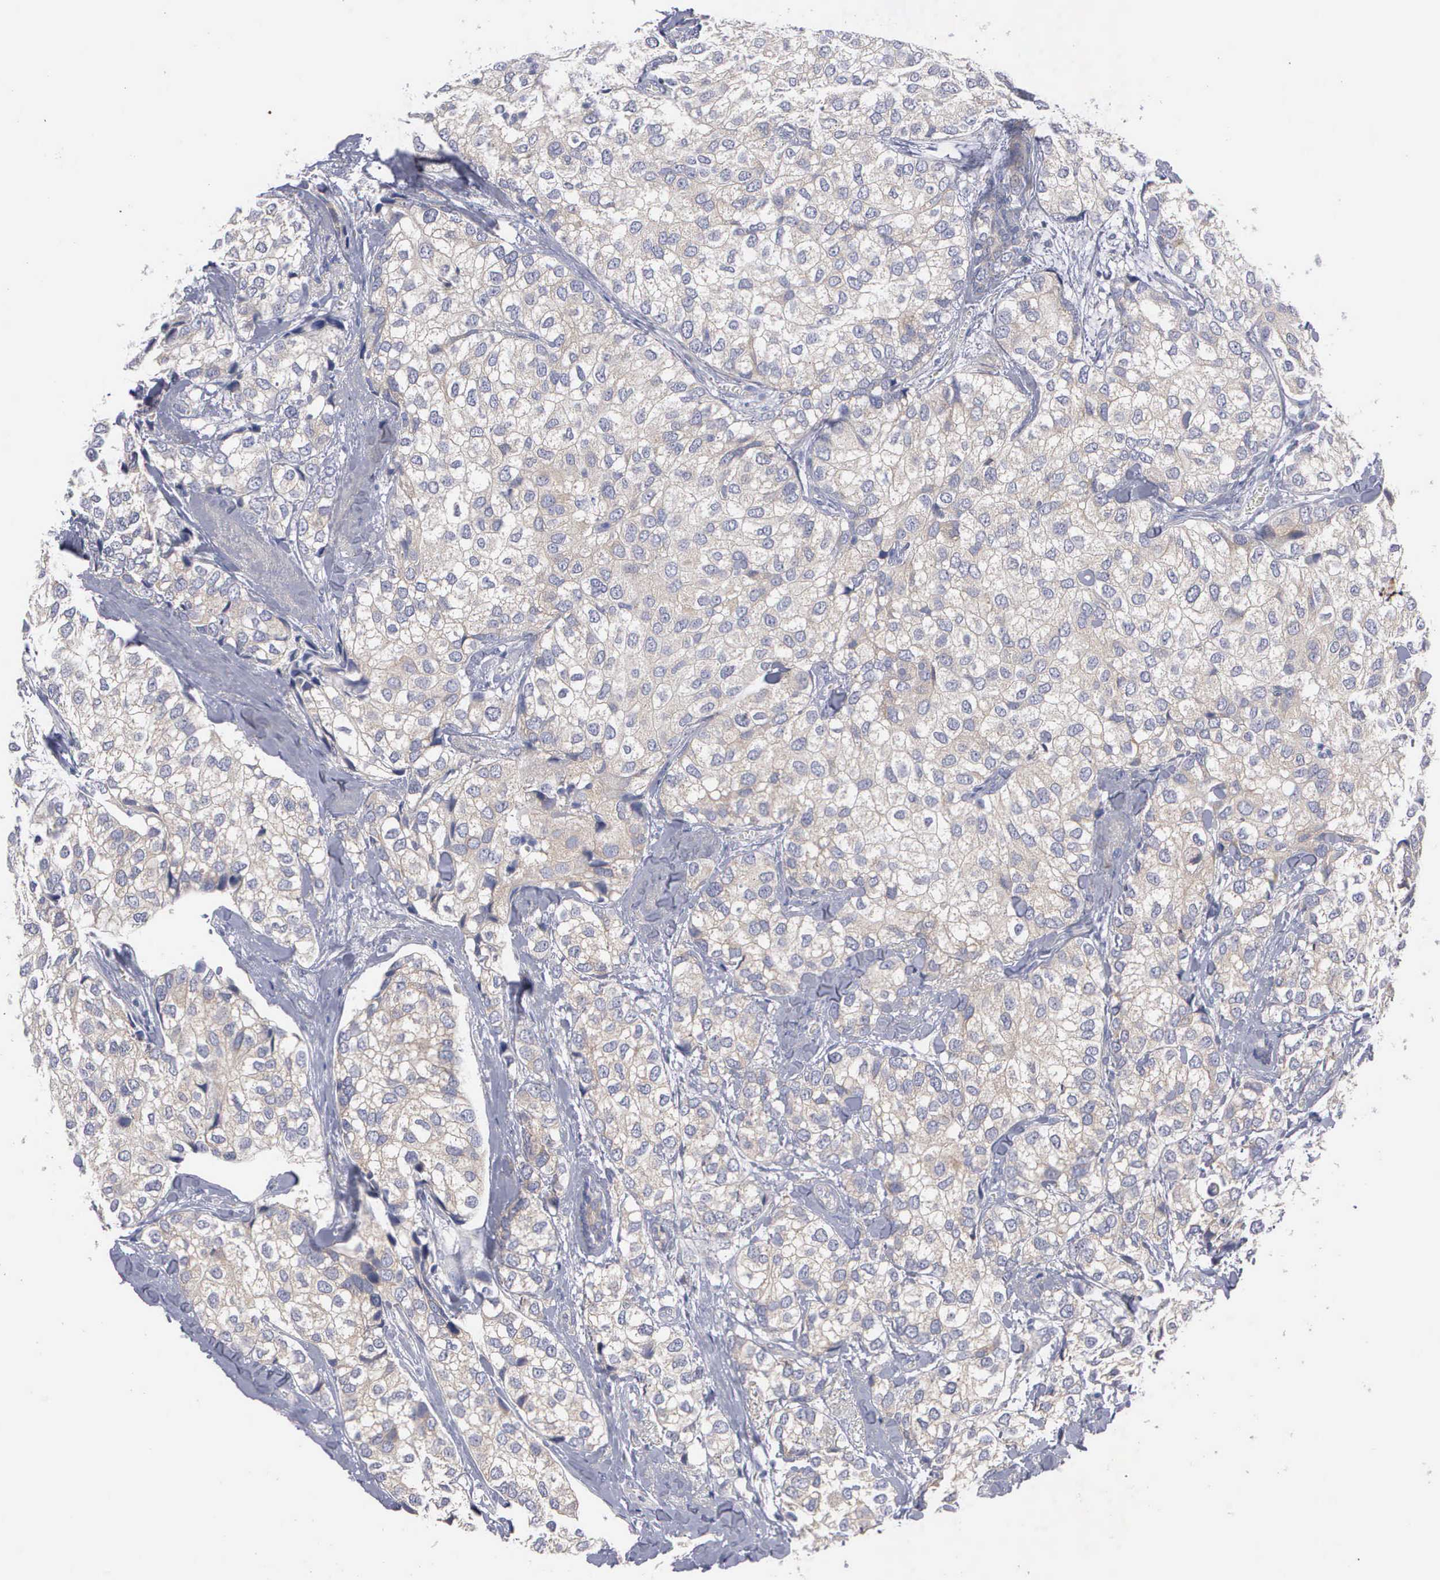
{"staining": {"intensity": "weak", "quantity": "<25%", "location": "cytoplasmic/membranous"}, "tissue": "breast cancer", "cell_type": "Tumor cells", "image_type": "cancer", "snomed": [{"axis": "morphology", "description": "Duct carcinoma"}, {"axis": "topography", "description": "Breast"}], "caption": "Immunohistochemical staining of breast intraductal carcinoma displays no significant positivity in tumor cells. (Stains: DAB immunohistochemistry (IHC) with hematoxylin counter stain, Microscopy: brightfield microscopy at high magnification).", "gene": "CEP170B", "patient": {"sex": "female", "age": 68}}